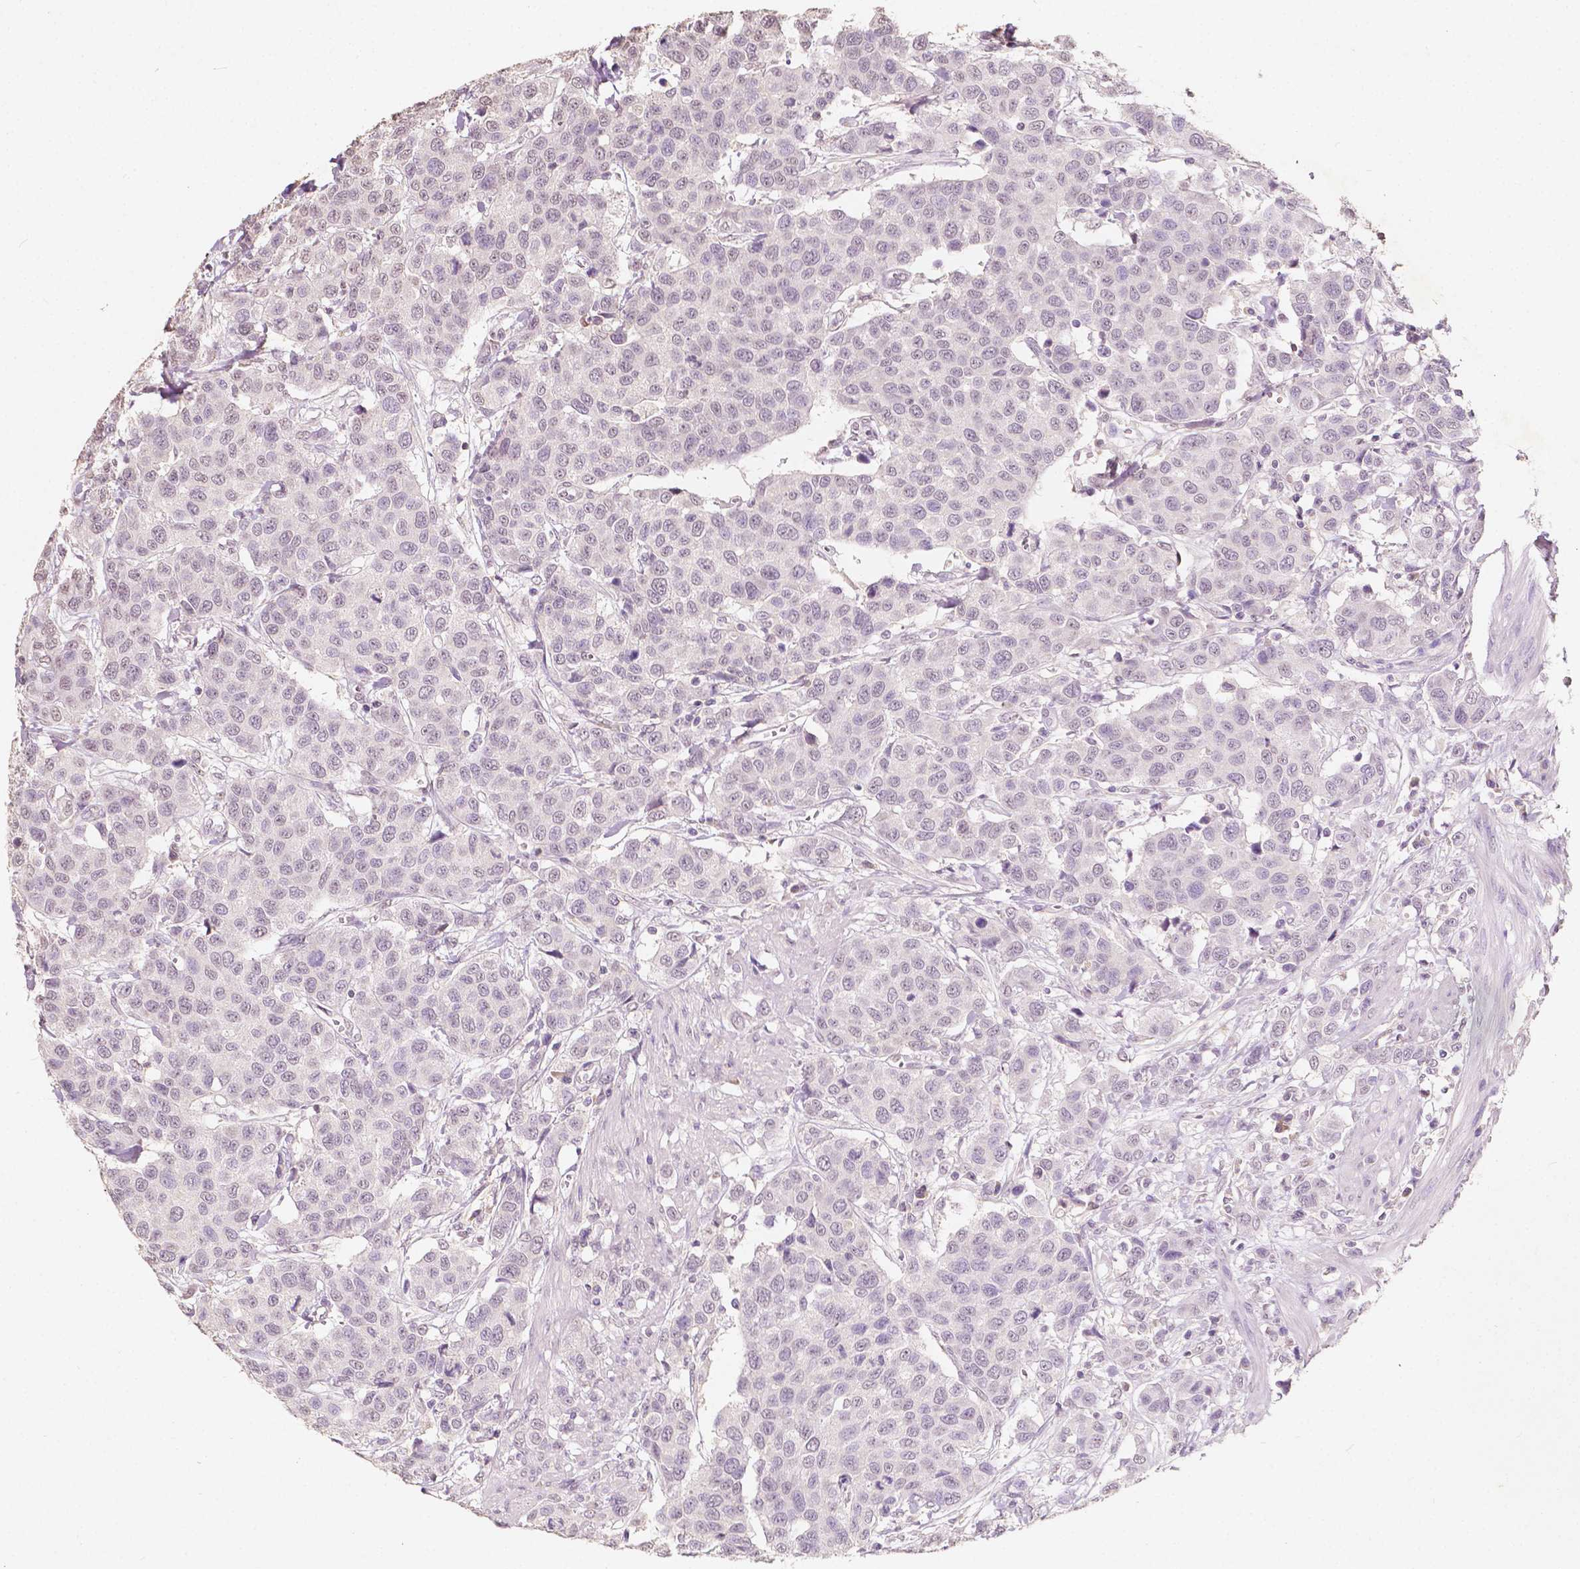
{"staining": {"intensity": "negative", "quantity": "none", "location": "none"}, "tissue": "urothelial cancer", "cell_type": "Tumor cells", "image_type": "cancer", "snomed": [{"axis": "morphology", "description": "Urothelial carcinoma, High grade"}, {"axis": "topography", "description": "Urinary bladder"}], "caption": "Immunohistochemistry (IHC) histopathology image of neoplastic tissue: urothelial cancer stained with DAB displays no significant protein staining in tumor cells.", "gene": "SOX15", "patient": {"sex": "female", "age": 58}}